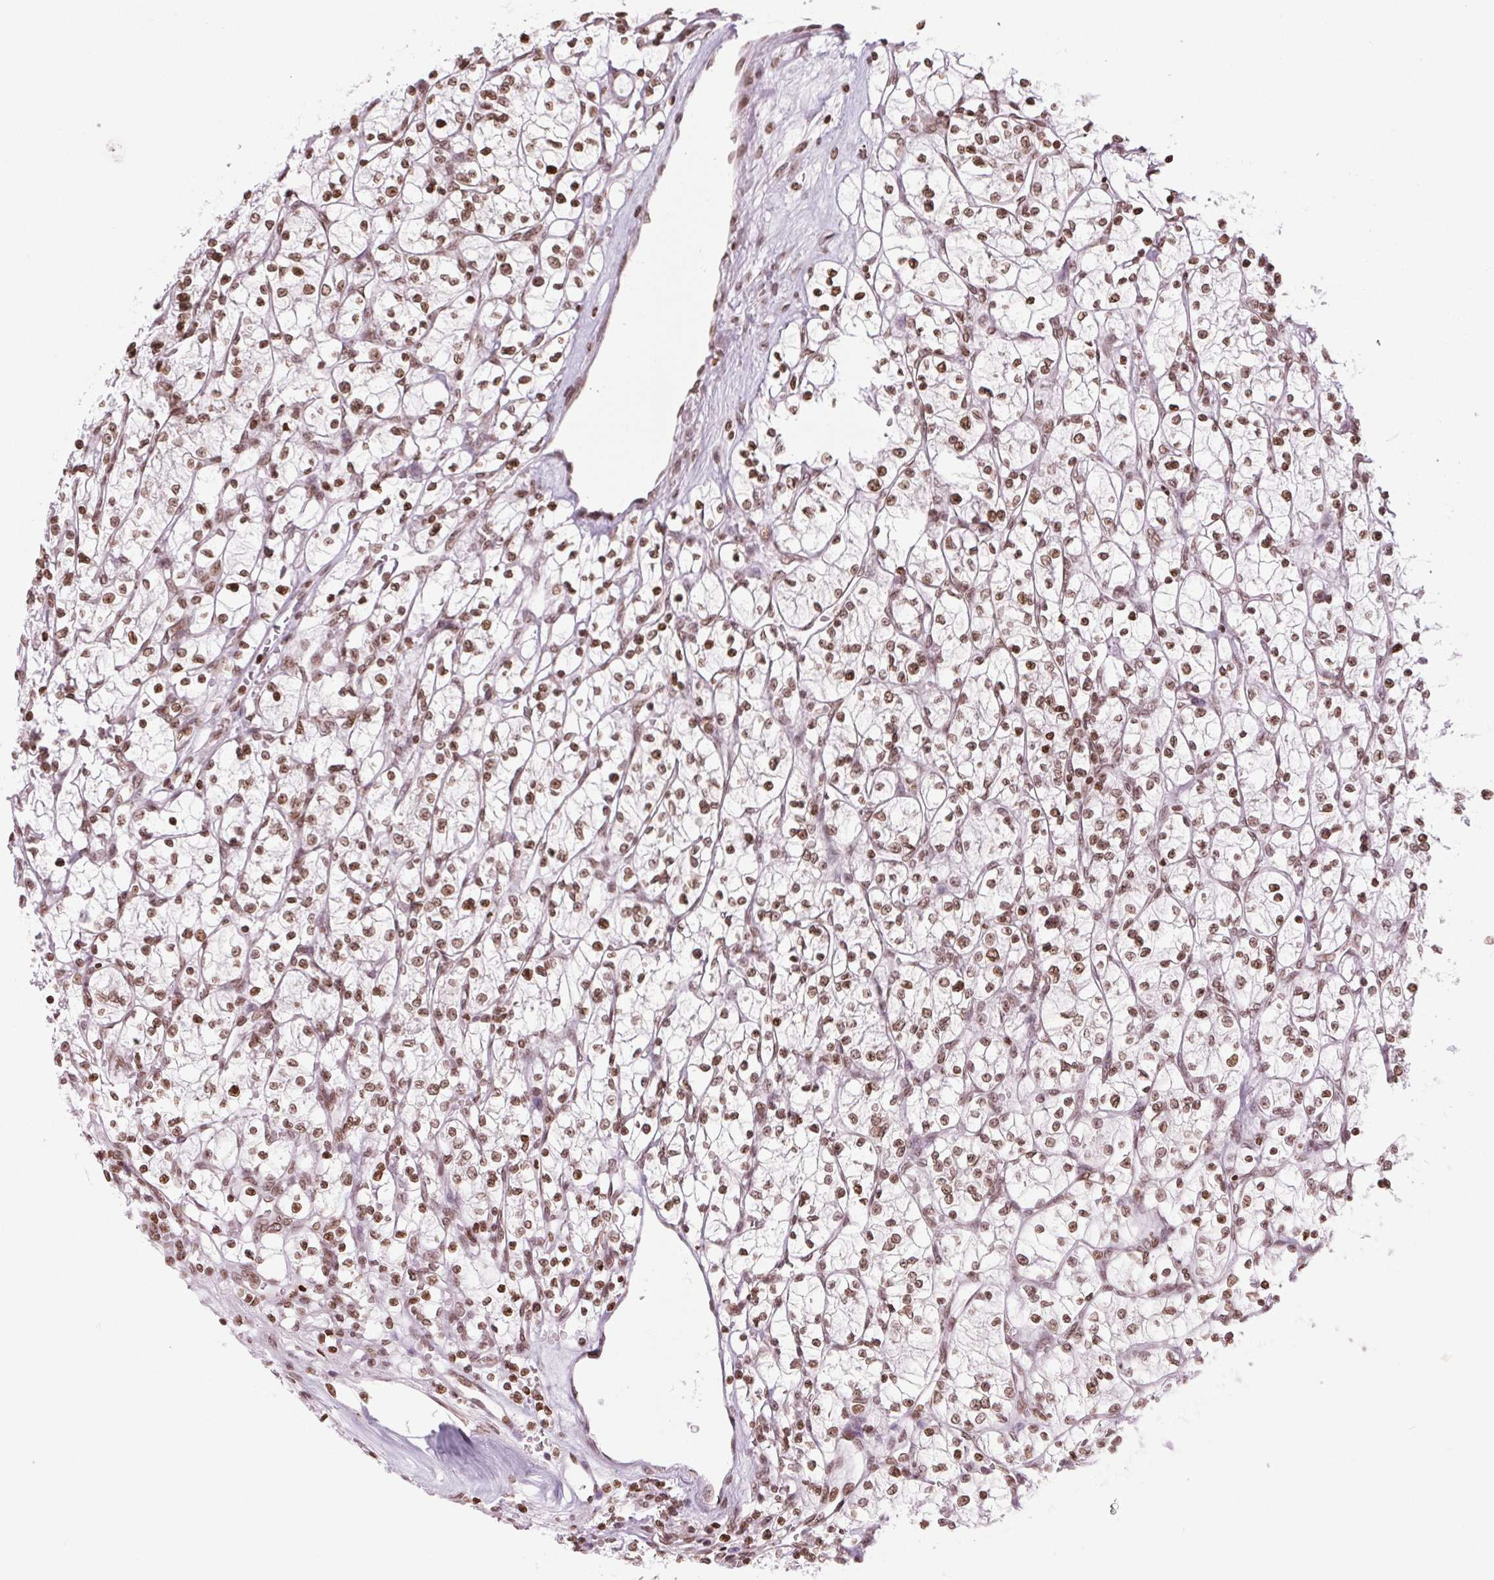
{"staining": {"intensity": "moderate", "quantity": ">75%", "location": "nuclear"}, "tissue": "renal cancer", "cell_type": "Tumor cells", "image_type": "cancer", "snomed": [{"axis": "morphology", "description": "Adenocarcinoma, NOS"}, {"axis": "topography", "description": "Kidney"}], "caption": "A high-resolution image shows IHC staining of renal cancer (adenocarcinoma), which exhibits moderate nuclear staining in approximately >75% of tumor cells. (Stains: DAB in brown, nuclei in blue, Microscopy: brightfield microscopy at high magnification).", "gene": "SMIM12", "patient": {"sex": "female", "age": 64}}